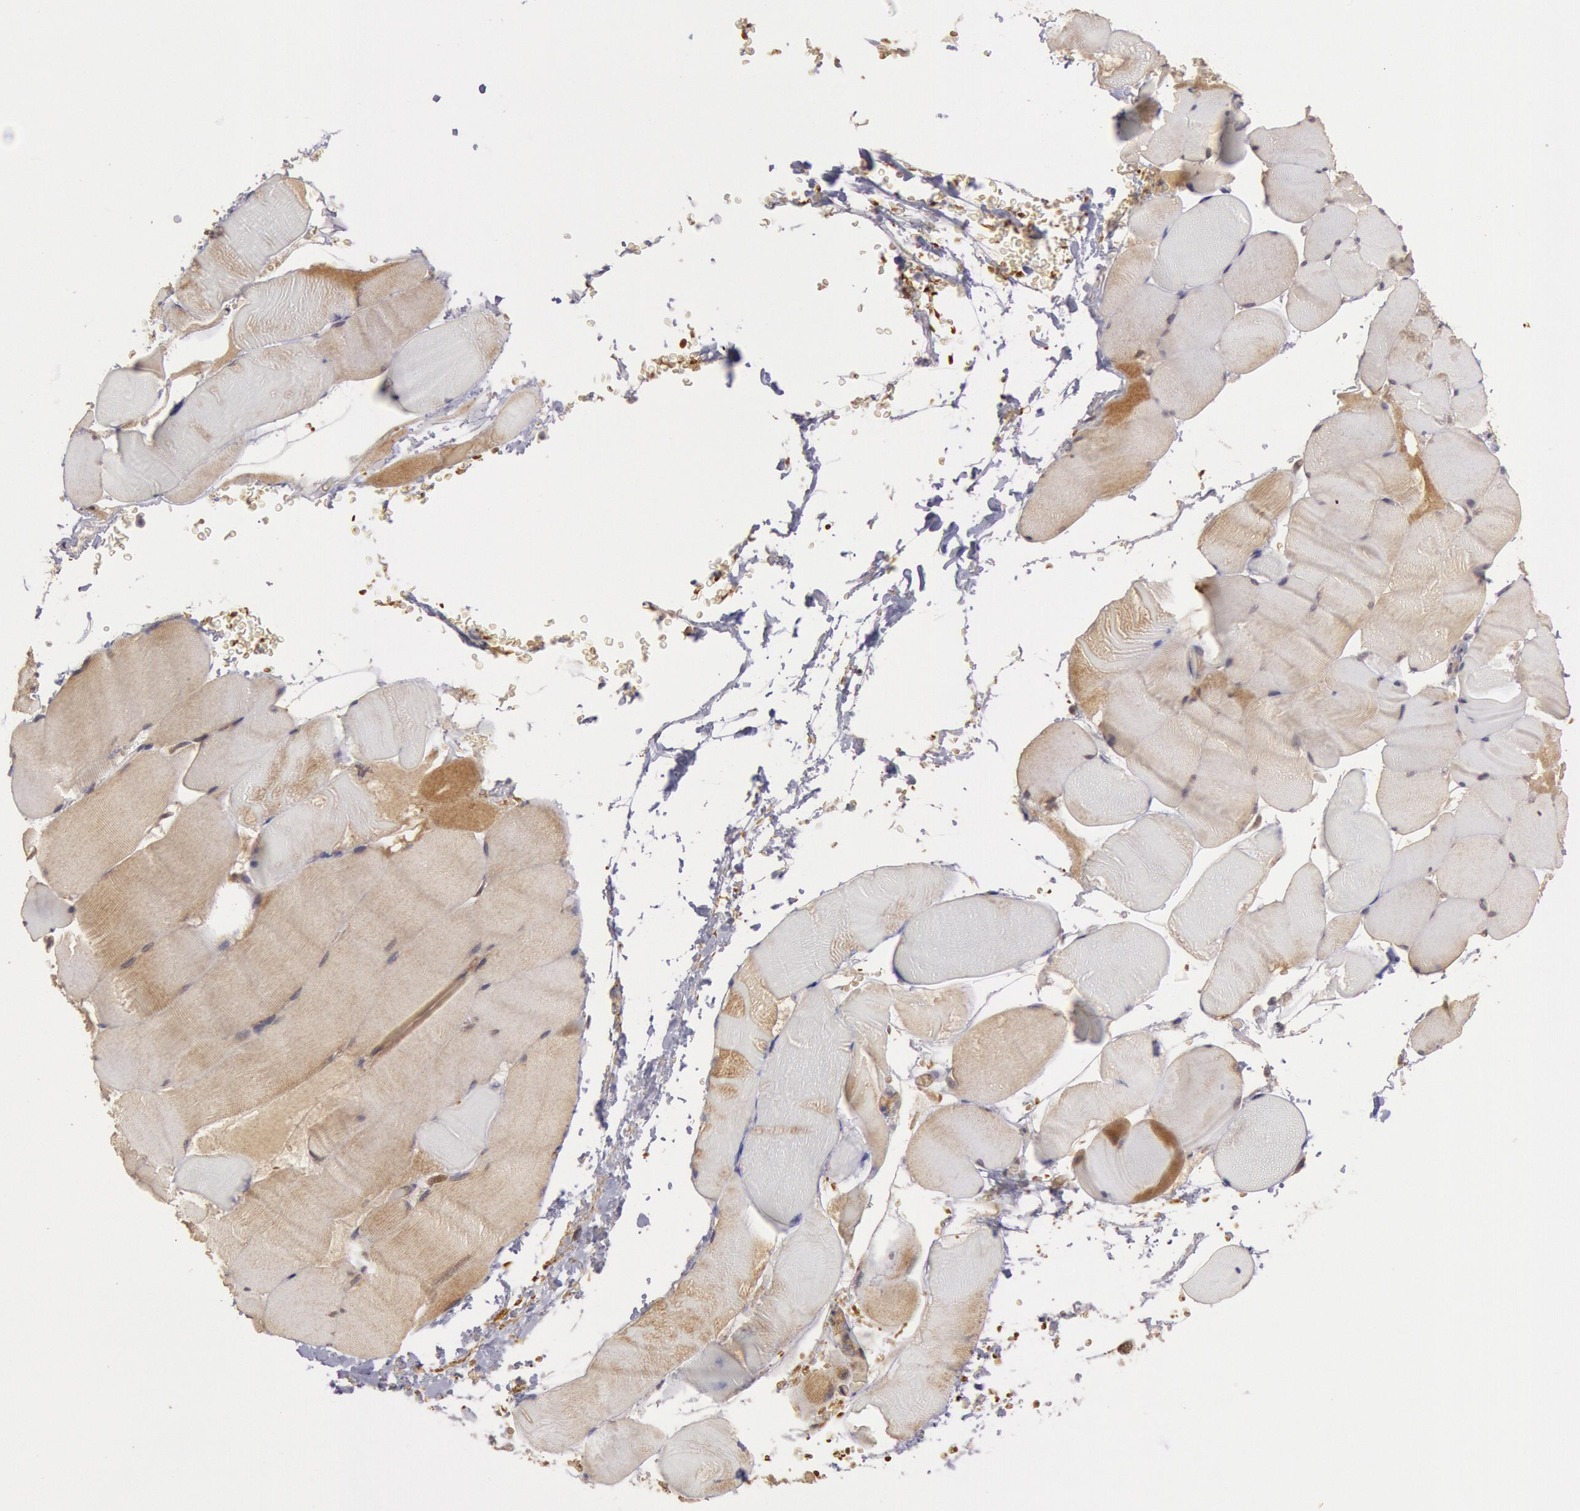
{"staining": {"intensity": "weak", "quantity": "25%-75%", "location": "cytoplasmic/membranous"}, "tissue": "skeletal muscle", "cell_type": "Myocytes", "image_type": "normal", "snomed": [{"axis": "morphology", "description": "Normal tissue, NOS"}, {"axis": "topography", "description": "Skeletal muscle"}], "caption": "Benign skeletal muscle displays weak cytoplasmic/membranous staining in approximately 25%-75% of myocytes.", "gene": "USP14", "patient": {"sex": "male", "age": 62}}